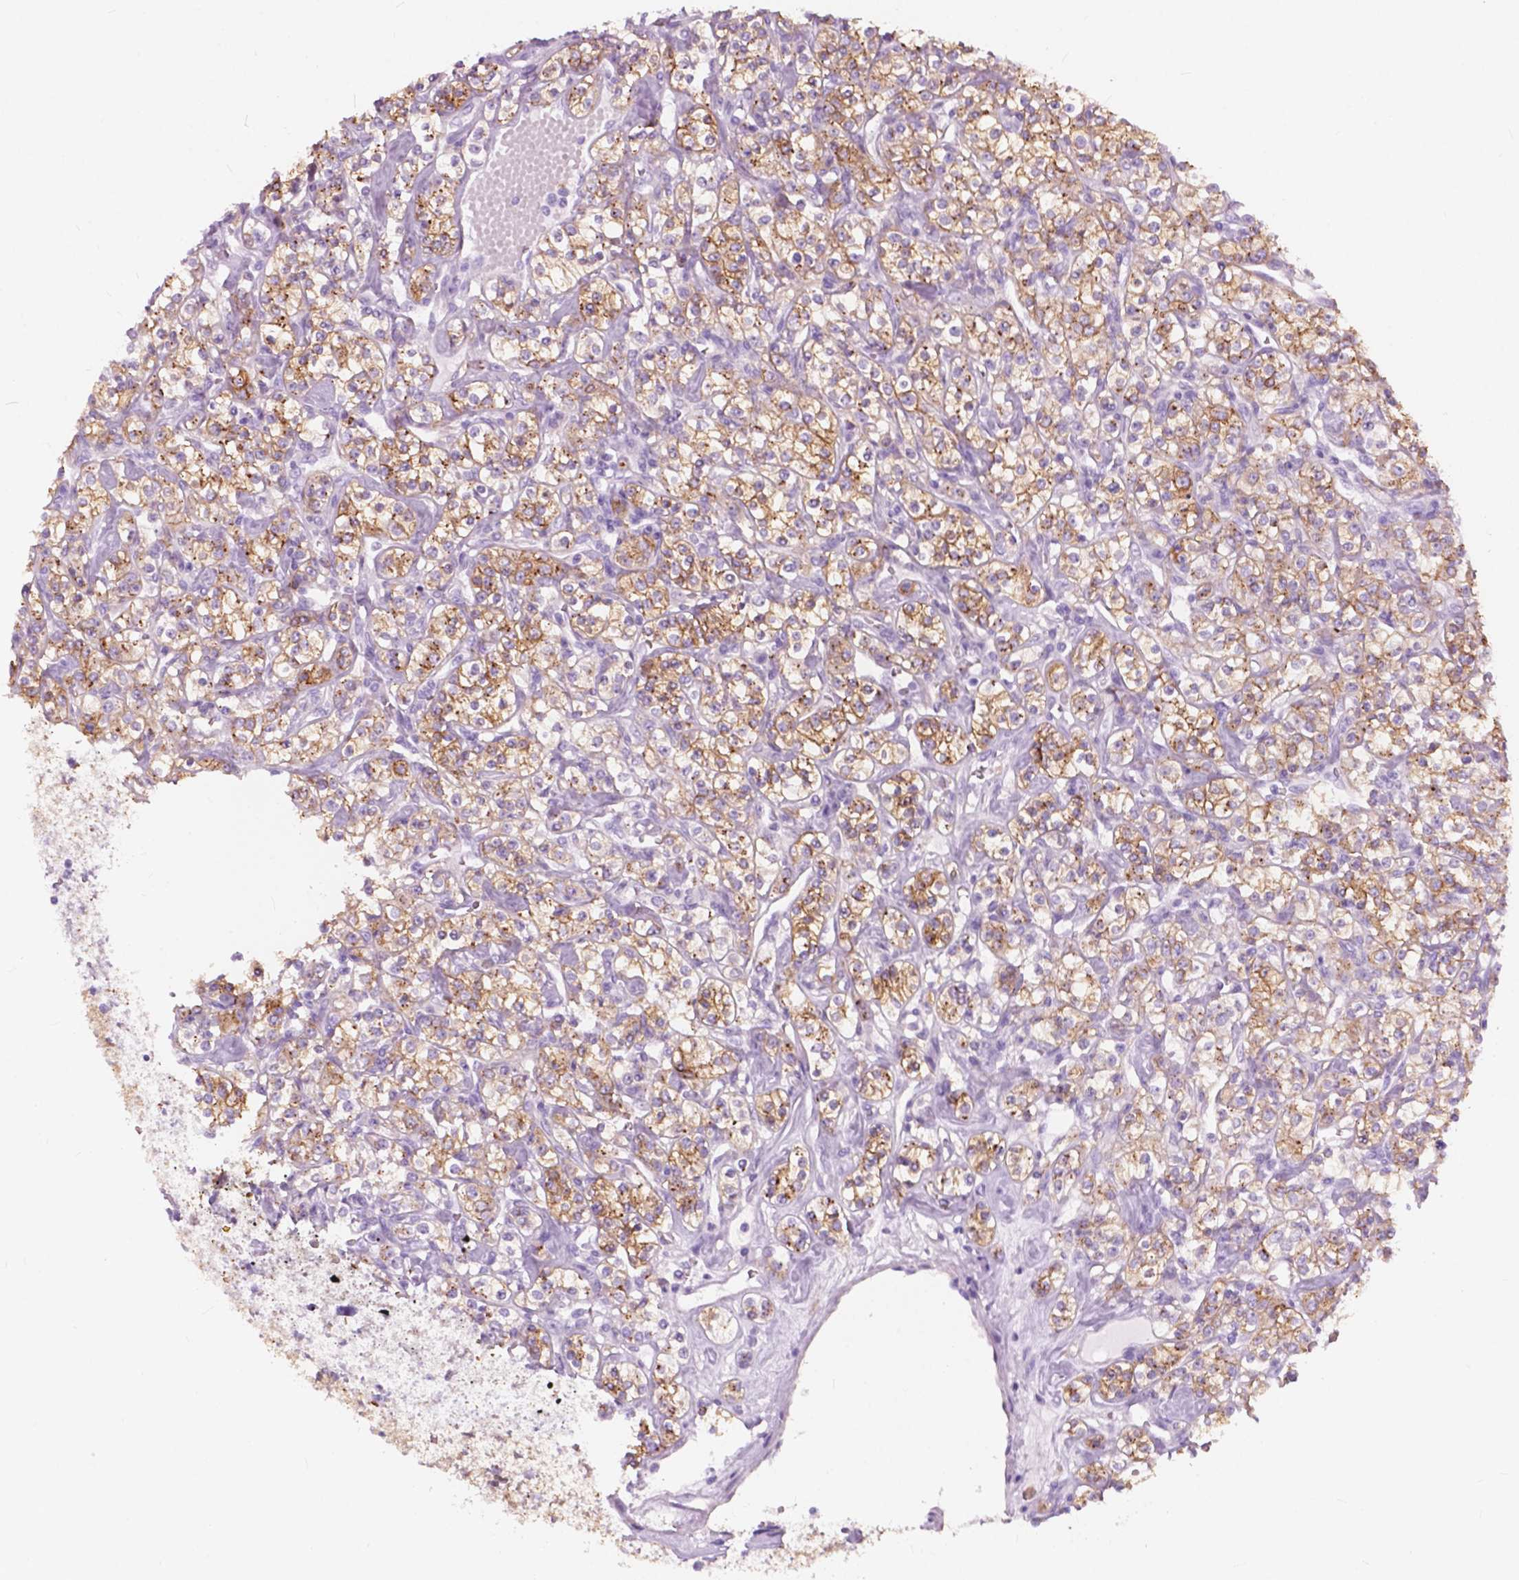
{"staining": {"intensity": "moderate", "quantity": "<25%", "location": "cytoplasmic/membranous"}, "tissue": "renal cancer", "cell_type": "Tumor cells", "image_type": "cancer", "snomed": [{"axis": "morphology", "description": "Adenocarcinoma, NOS"}, {"axis": "topography", "description": "Kidney"}], "caption": "Immunohistochemical staining of human adenocarcinoma (renal) displays low levels of moderate cytoplasmic/membranous positivity in approximately <25% of tumor cells. The staining was performed using DAB (3,3'-diaminobenzidine), with brown indicating positive protein expression. Nuclei are stained blue with hematoxylin.", "gene": "FXYD2", "patient": {"sex": "male", "age": 77}}